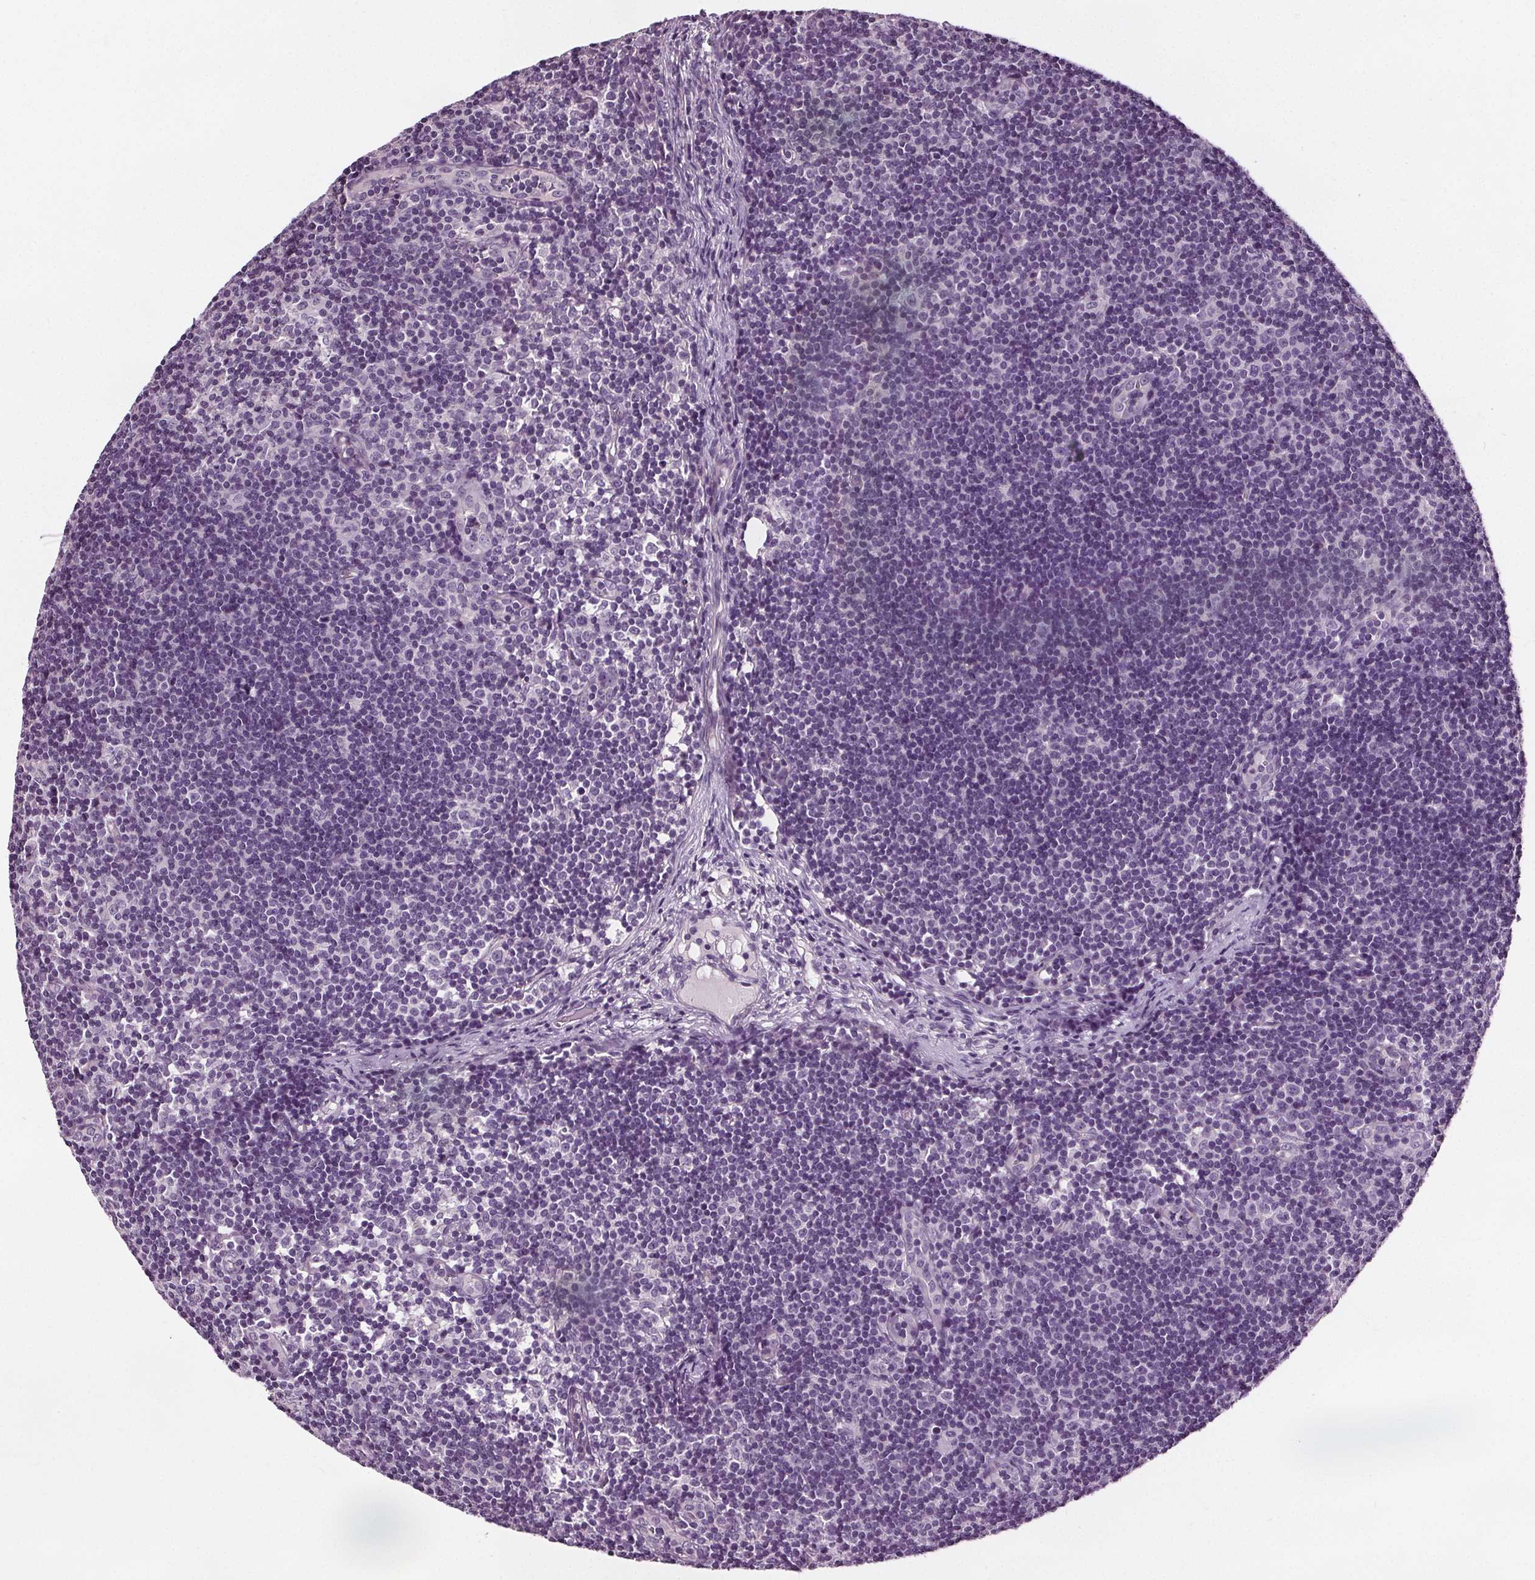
{"staining": {"intensity": "negative", "quantity": "none", "location": "none"}, "tissue": "lymph node", "cell_type": "Germinal center cells", "image_type": "normal", "snomed": [{"axis": "morphology", "description": "Normal tissue, NOS"}, {"axis": "topography", "description": "Lymph node"}], "caption": "Immunohistochemistry photomicrograph of unremarkable lymph node: human lymph node stained with DAB displays no significant protein positivity in germinal center cells.", "gene": "RASA1", "patient": {"sex": "female", "age": 41}}